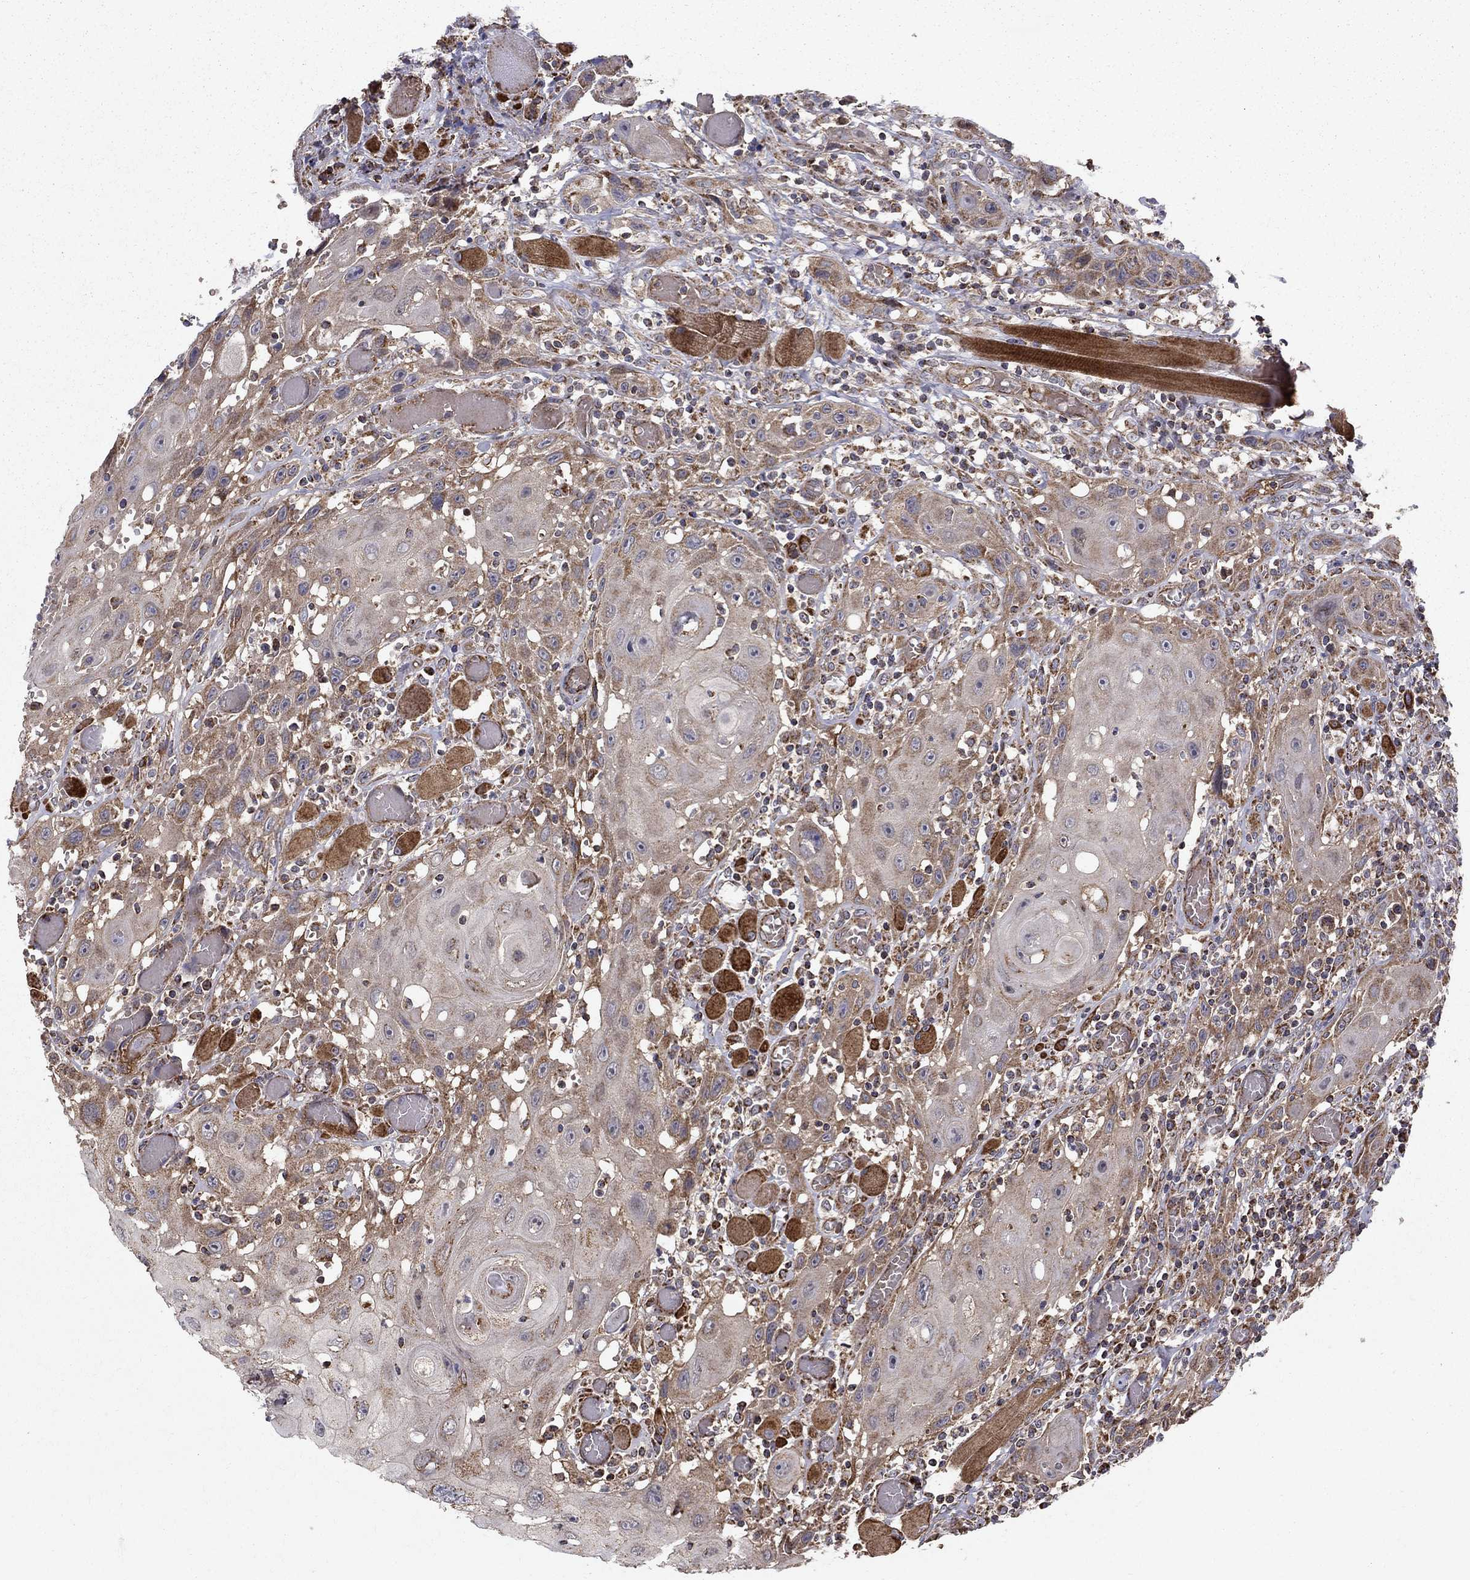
{"staining": {"intensity": "moderate", "quantity": "<25%", "location": "cytoplasmic/membranous"}, "tissue": "head and neck cancer", "cell_type": "Tumor cells", "image_type": "cancer", "snomed": [{"axis": "morphology", "description": "Normal tissue, NOS"}, {"axis": "morphology", "description": "Squamous cell carcinoma, NOS"}, {"axis": "topography", "description": "Oral tissue"}, {"axis": "topography", "description": "Head-Neck"}], "caption": "About <25% of tumor cells in human head and neck cancer (squamous cell carcinoma) show moderate cytoplasmic/membranous protein expression as visualized by brown immunohistochemical staining.", "gene": "NDUFS8", "patient": {"sex": "male", "age": 71}}